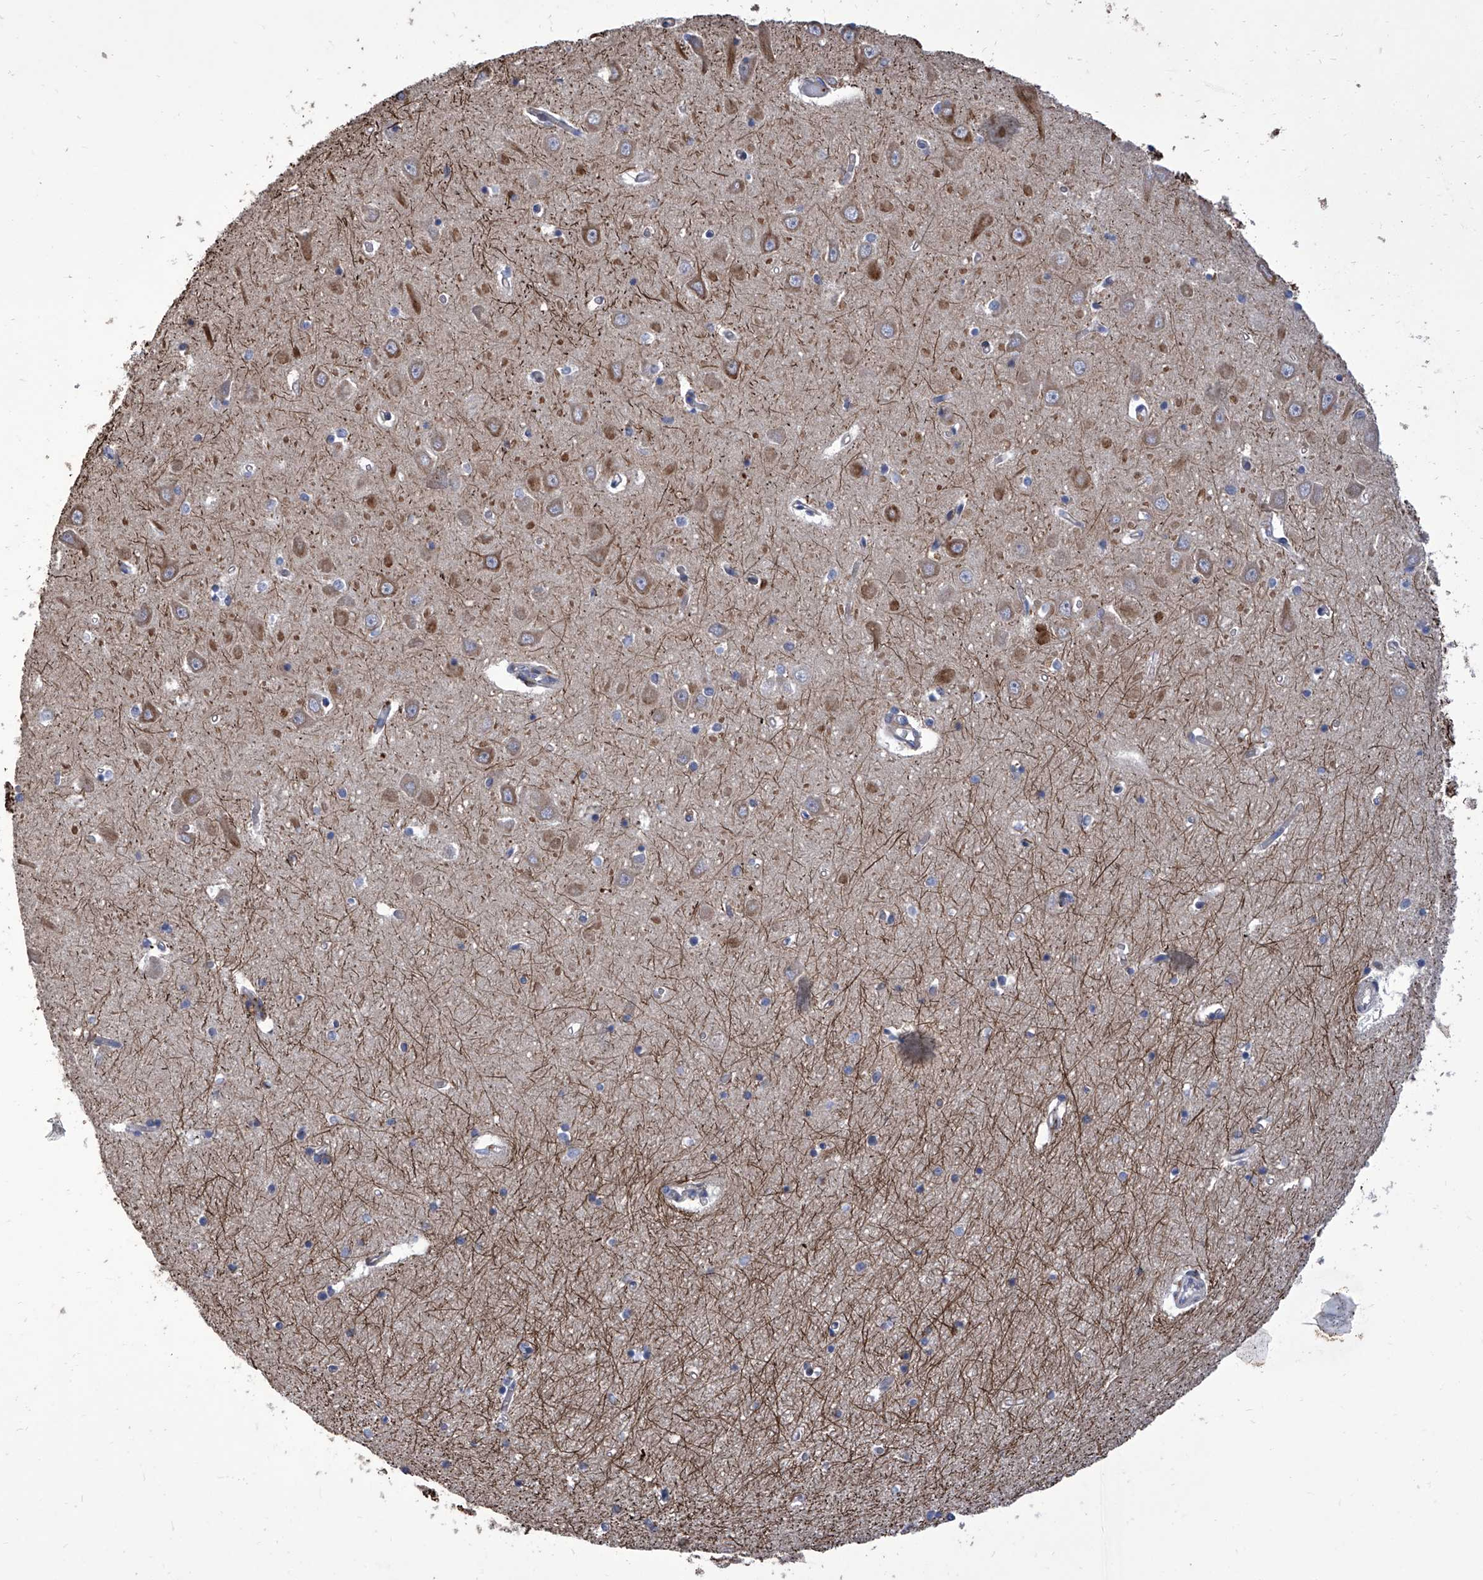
{"staining": {"intensity": "negative", "quantity": "none", "location": "none"}, "tissue": "hippocampus", "cell_type": "Glial cells", "image_type": "normal", "snomed": [{"axis": "morphology", "description": "Normal tissue, NOS"}, {"axis": "topography", "description": "Hippocampus"}], "caption": "The photomicrograph reveals no staining of glial cells in unremarkable hippocampus. (DAB (3,3'-diaminobenzidine) IHC visualized using brightfield microscopy, high magnification).", "gene": "TJAP1", "patient": {"sex": "male", "age": 70}}